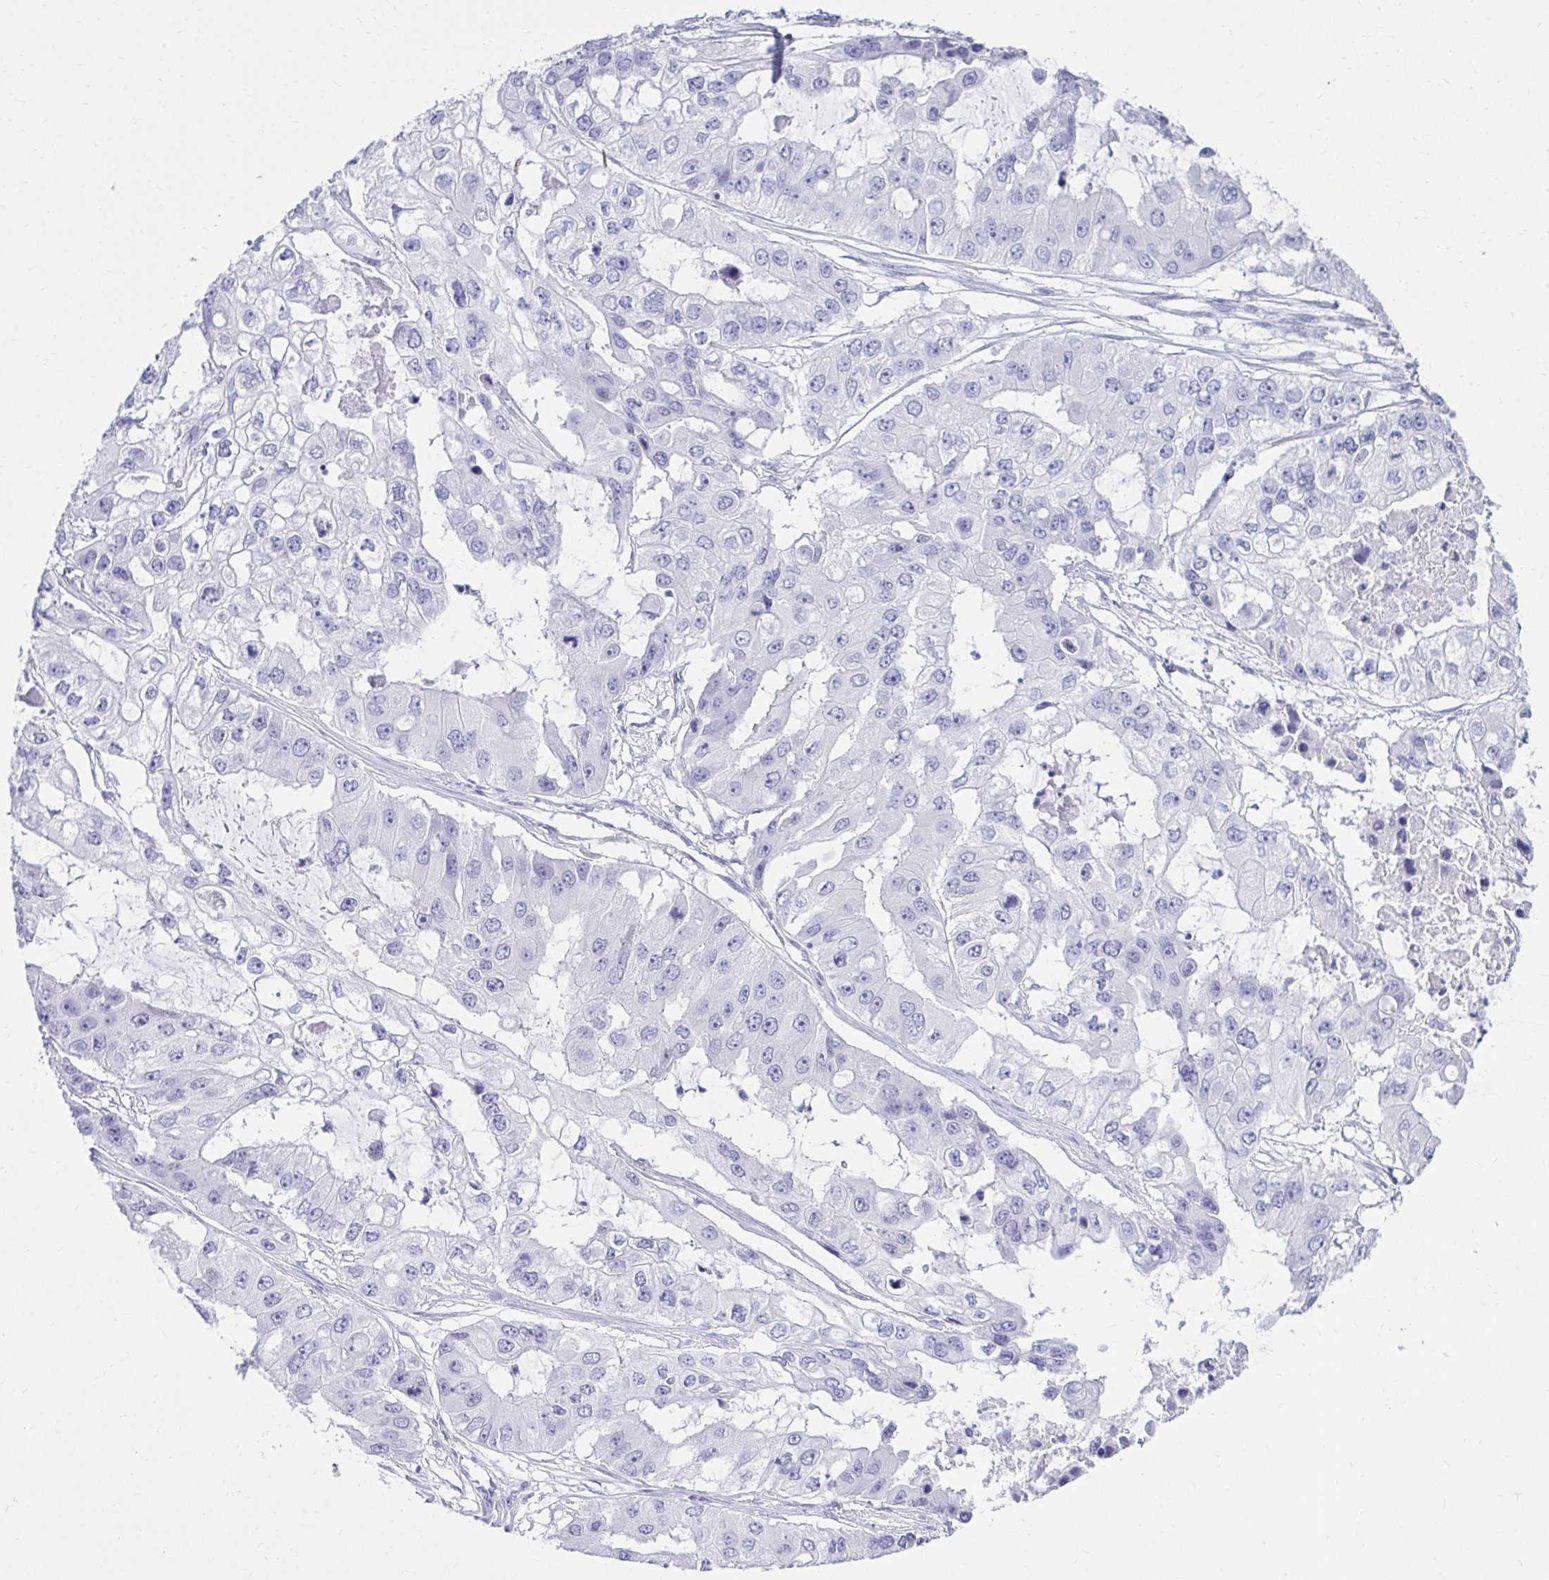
{"staining": {"intensity": "negative", "quantity": "none", "location": "none"}, "tissue": "ovarian cancer", "cell_type": "Tumor cells", "image_type": "cancer", "snomed": [{"axis": "morphology", "description": "Cystadenocarcinoma, serous, NOS"}, {"axis": "topography", "description": "Ovary"}], "caption": "IHC of human ovarian cancer (serous cystadenocarcinoma) shows no positivity in tumor cells.", "gene": "ATP4B", "patient": {"sex": "female", "age": 56}}